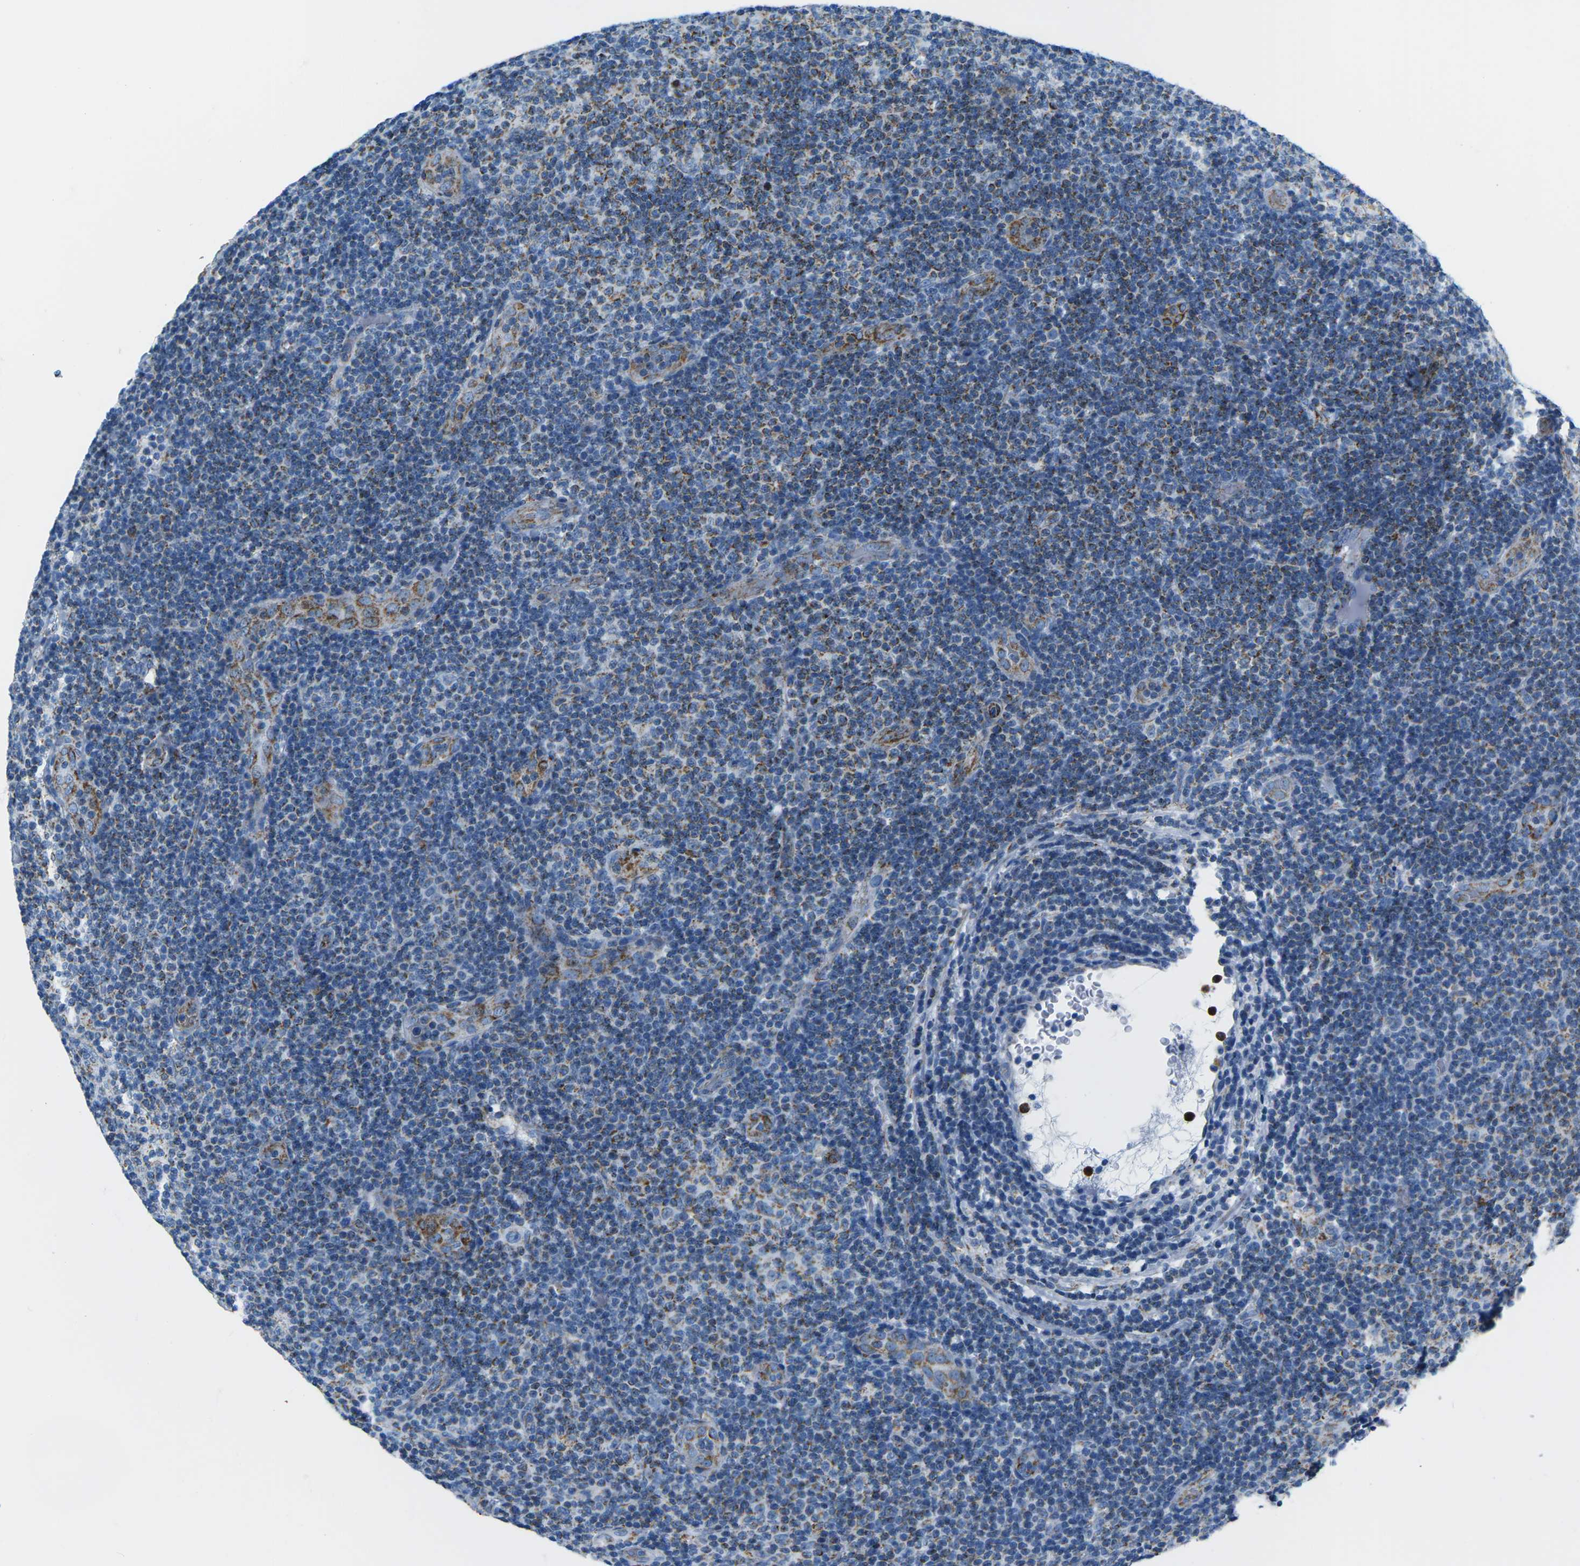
{"staining": {"intensity": "moderate", "quantity": "25%-75%", "location": "cytoplasmic/membranous"}, "tissue": "lymphoma", "cell_type": "Tumor cells", "image_type": "cancer", "snomed": [{"axis": "morphology", "description": "Malignant lymphoma, non-Hodgkin's type, Low grade"}, {"axis": "topography", "description": "Lymph node"}], "caption": "Immunohistochemical staining of lymphoma displays moderate cytoplasmic/membranous protein expression in about 25%-75% of tumor cells.", "gene": "COX6C", "patient": {"sex": "male", "age": 83}}